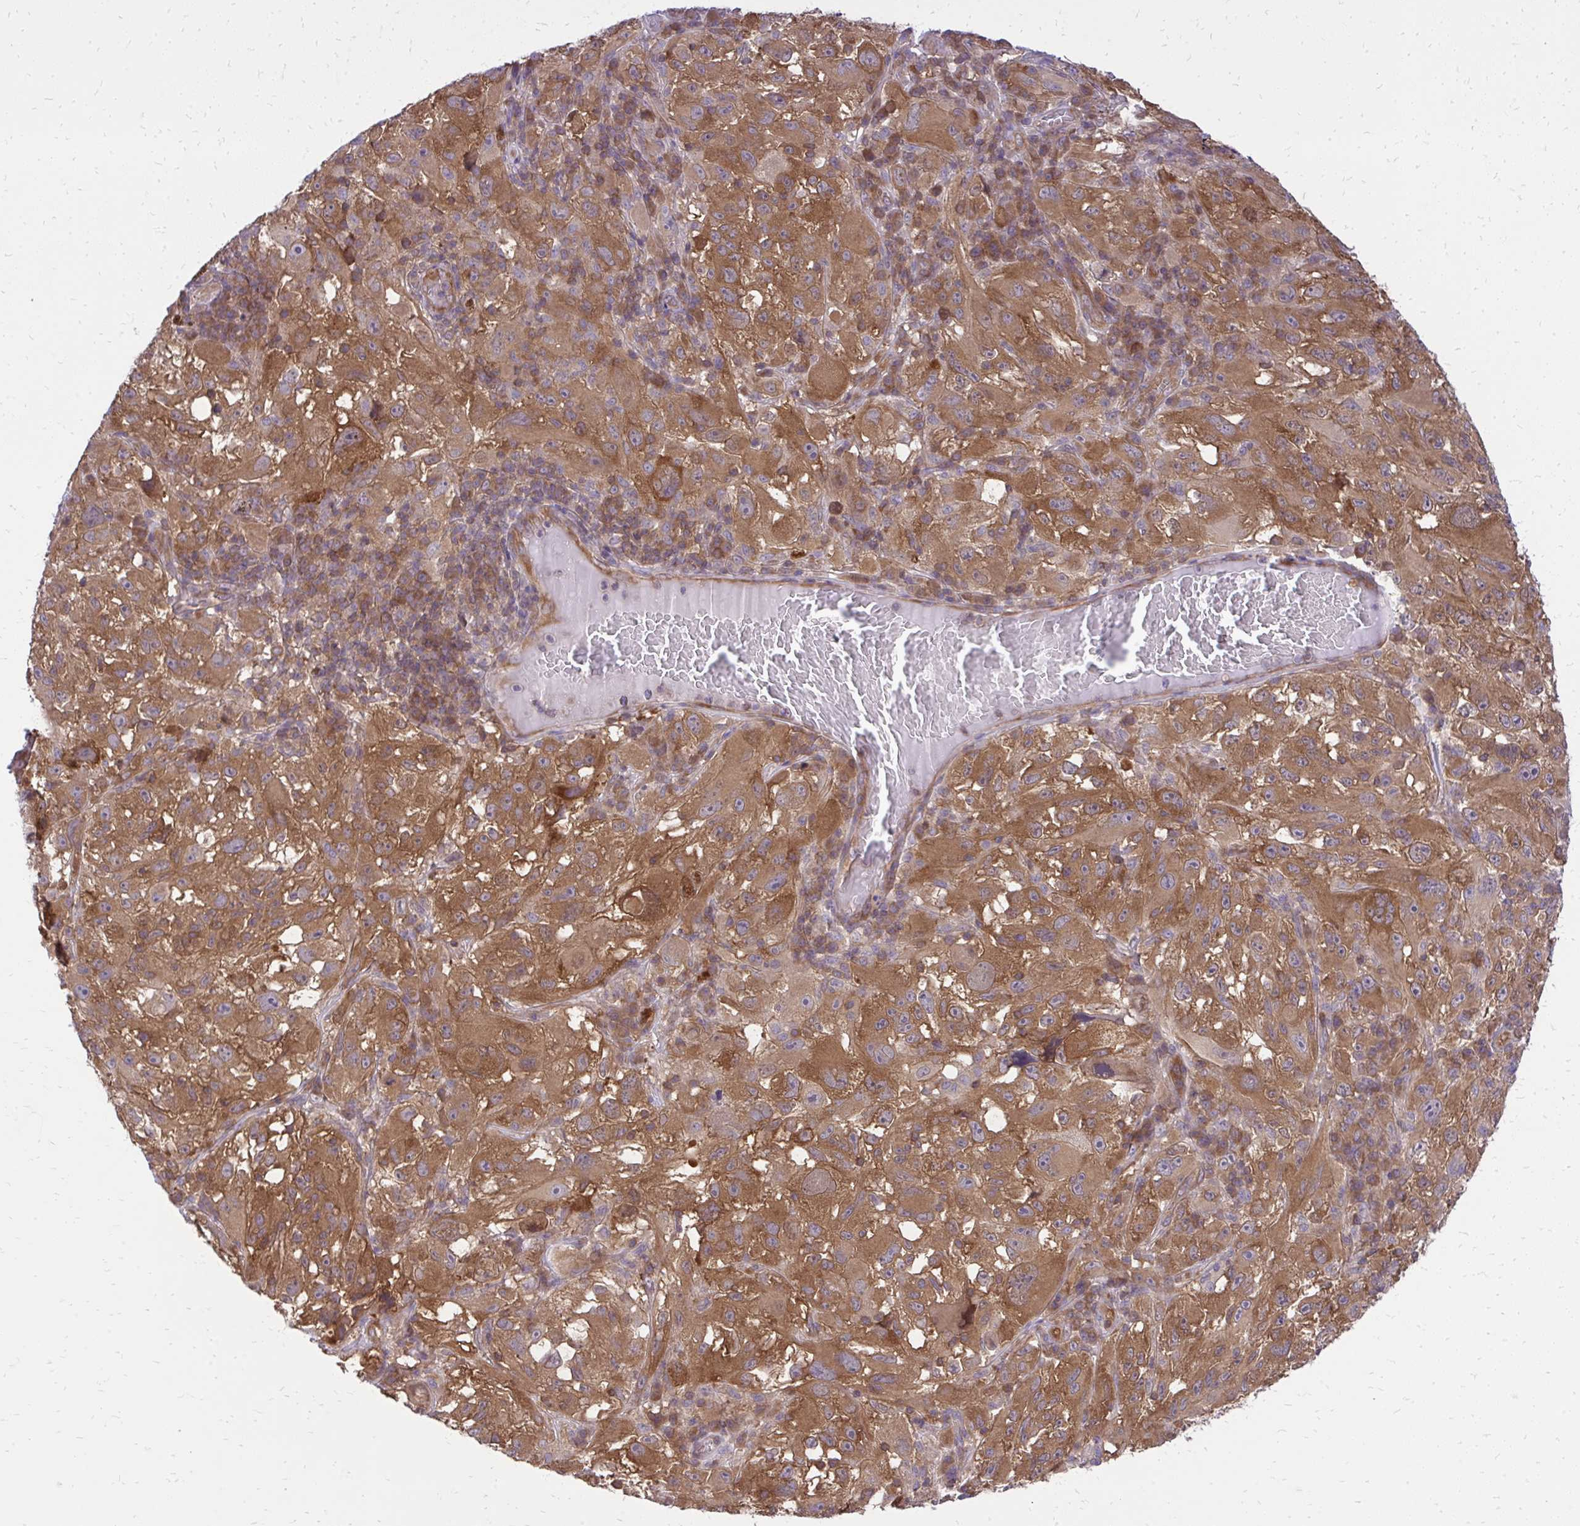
{"staining": {"intensity": "moderate", "quantity": ">75%", "location": "cytoplasmic/membranous"}, "tissue": "melanoma", "cell_type": "Tumor cells", "image_type": "cancer", "snomed": [{"axis": "morphology", "description": "Malignant melanoma, NOS"}, {"axis": "topography", "description": "Skin"}], "caption": "An IHC photomicrograph of tumor tissue is shown. Protein staining in brown shows moderate cytoplasmic/membranous positivity in melanoma within tumor cells.", "gene": "PPP5C", "patient": {"sex": "female", "age": 71}}